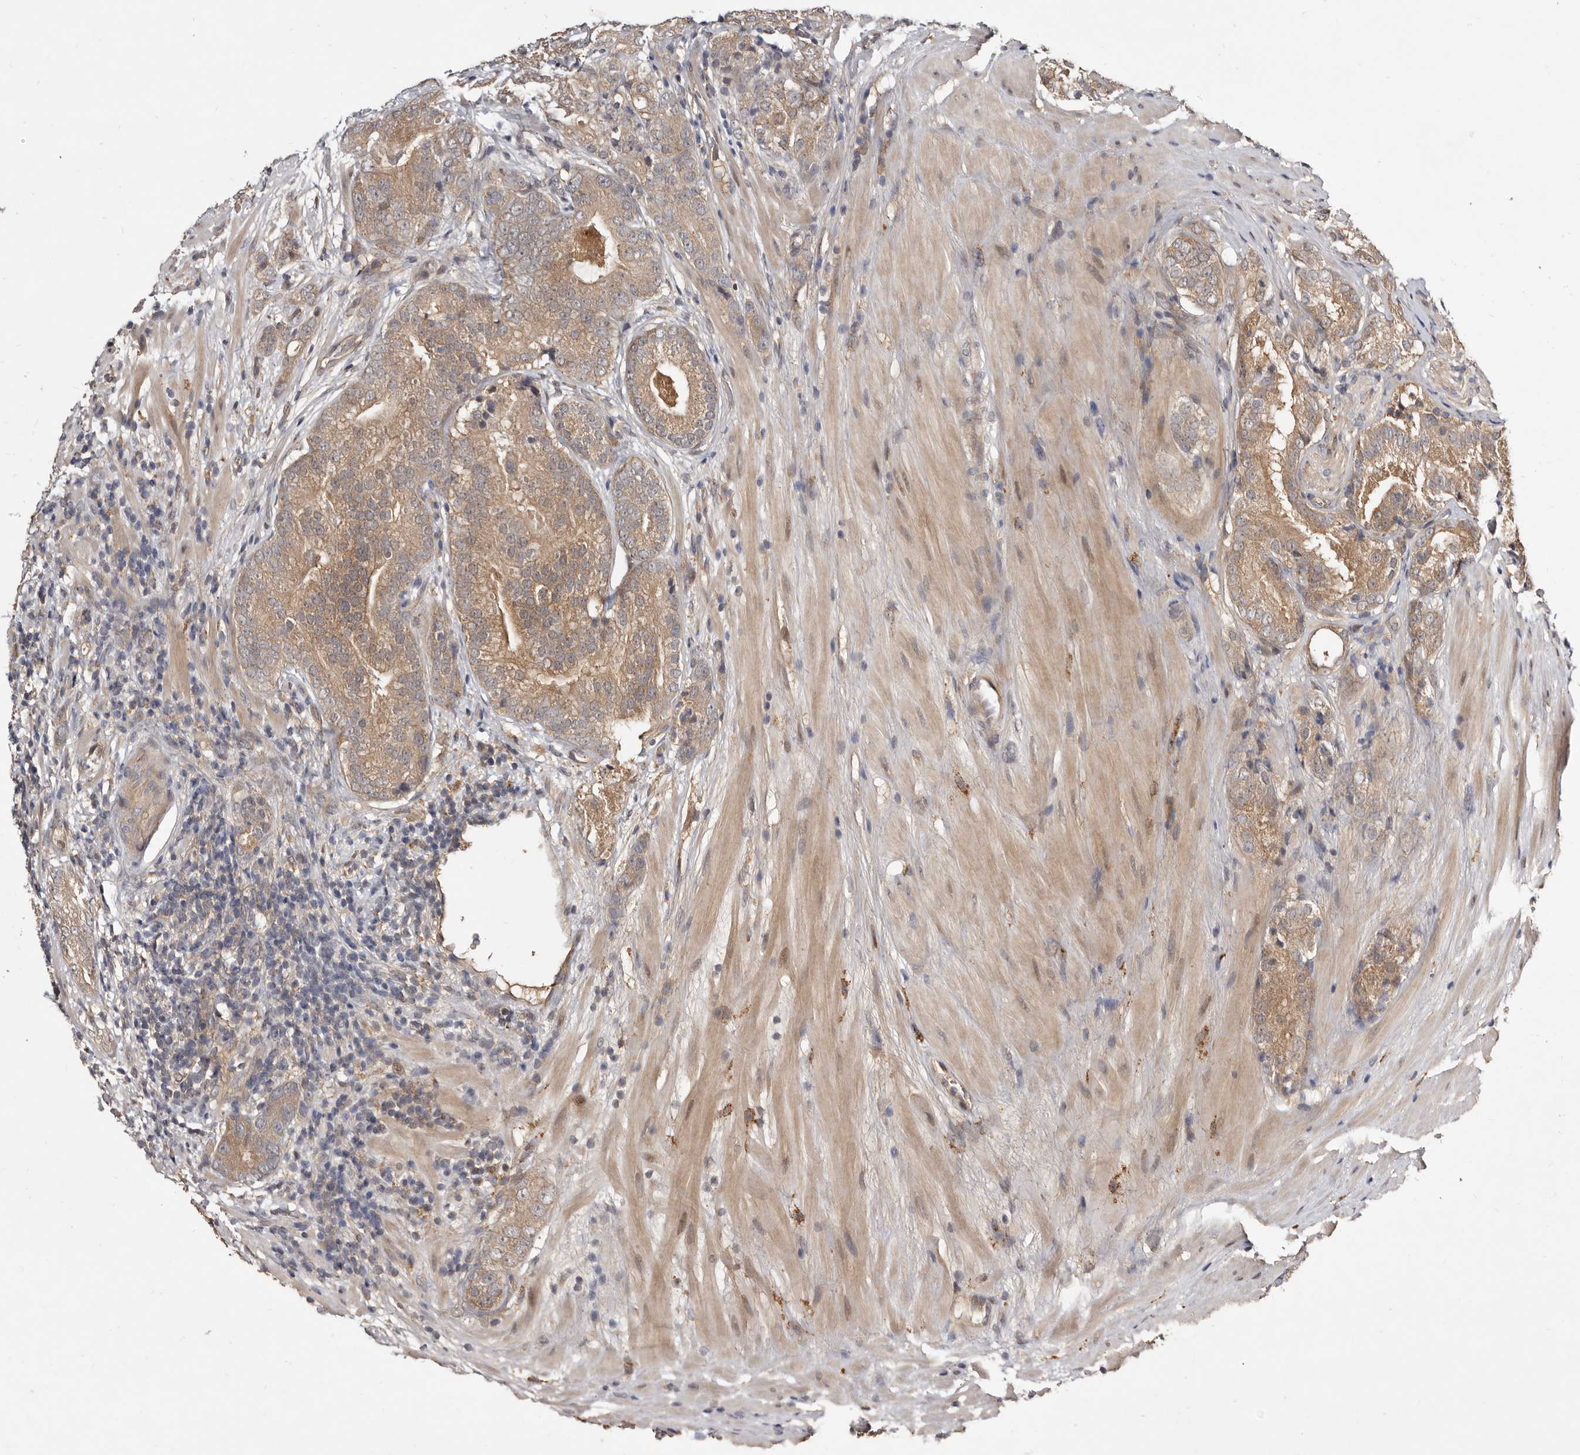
{"staining": {"intensity": "moderate", "quantity": ">75%", "location": "cytoplasmic/membranous"}, "tissue": "prostate cancer", "cell_type": "Tumor cells", "image_type": "cancer", "snomed": [{"axis": "morphology", "description": "Adenocarcinoma, High grade"}, {"axis": "topography", "description": "Prostate"}], "caption": "Immunohistochemical staining of human prostate cancer (adenocarcinoma (high-grade)) reveals moderate cytoplasmic/membranous protein staining in about >75% of tumor cells.", "gene": "INAVA", "patient": {"sex": "male", "age": 57}}